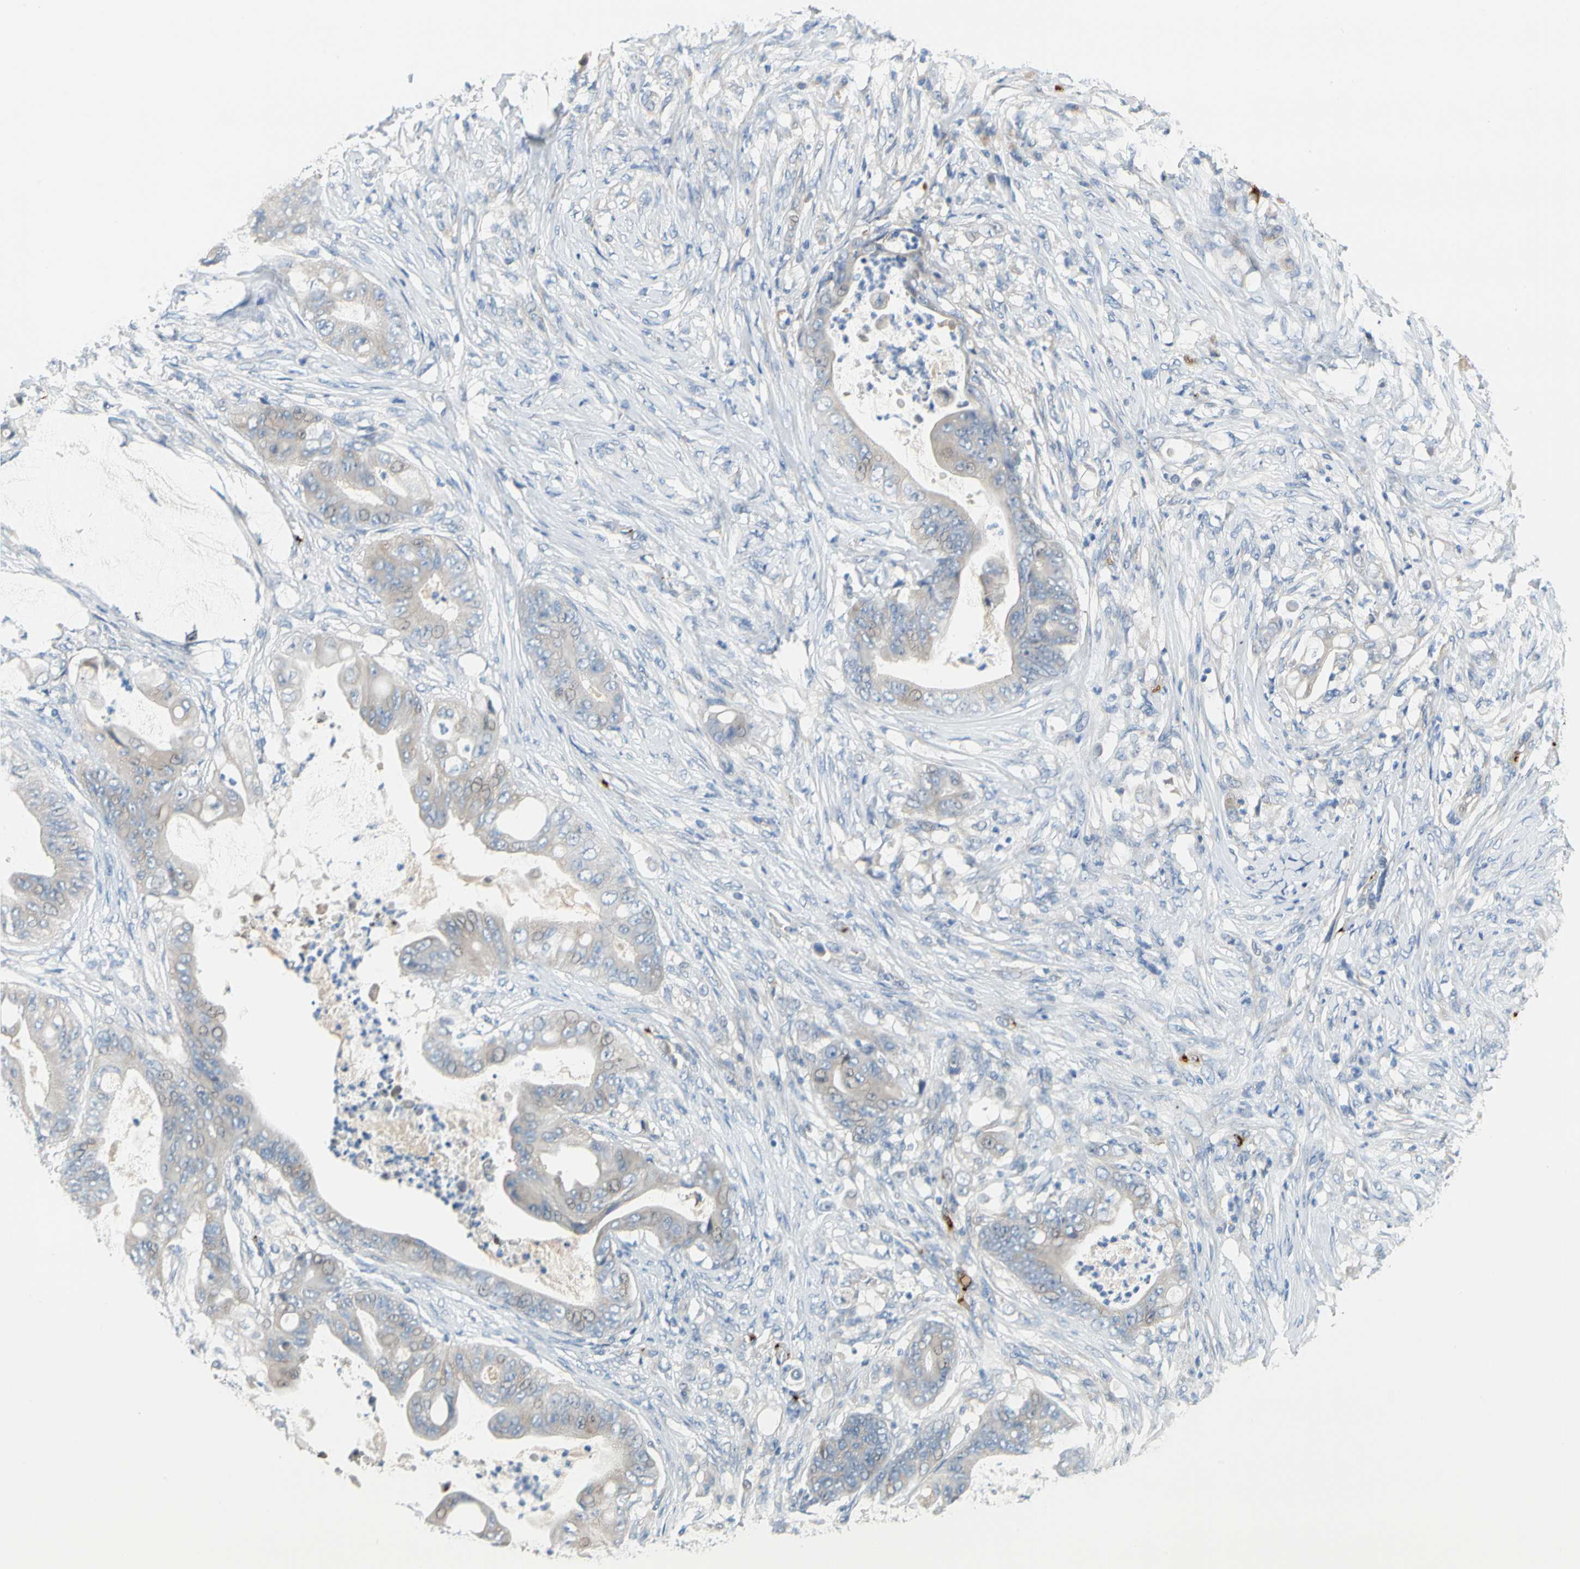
{"staining": {"intensity": "weak", "quantity": "<25%", "location": "cytoplasmic/membranous"}, "tissue": "stomach cancer", "cell_type": "Tumor cells", "image_type": "cancer", "snomed": [{"axis": "morphology", "description": "Adenocarcinoma, NOS"}, {"axis": "topography", "description": "Stomach"}], "caption": "Immunohistochemical staining of stomach cancer (adenocarcinoma) demonstrates no significant expression in tumor cells.", "gene": "PPBP", "patient": {"sex": "female", "age": 73}}